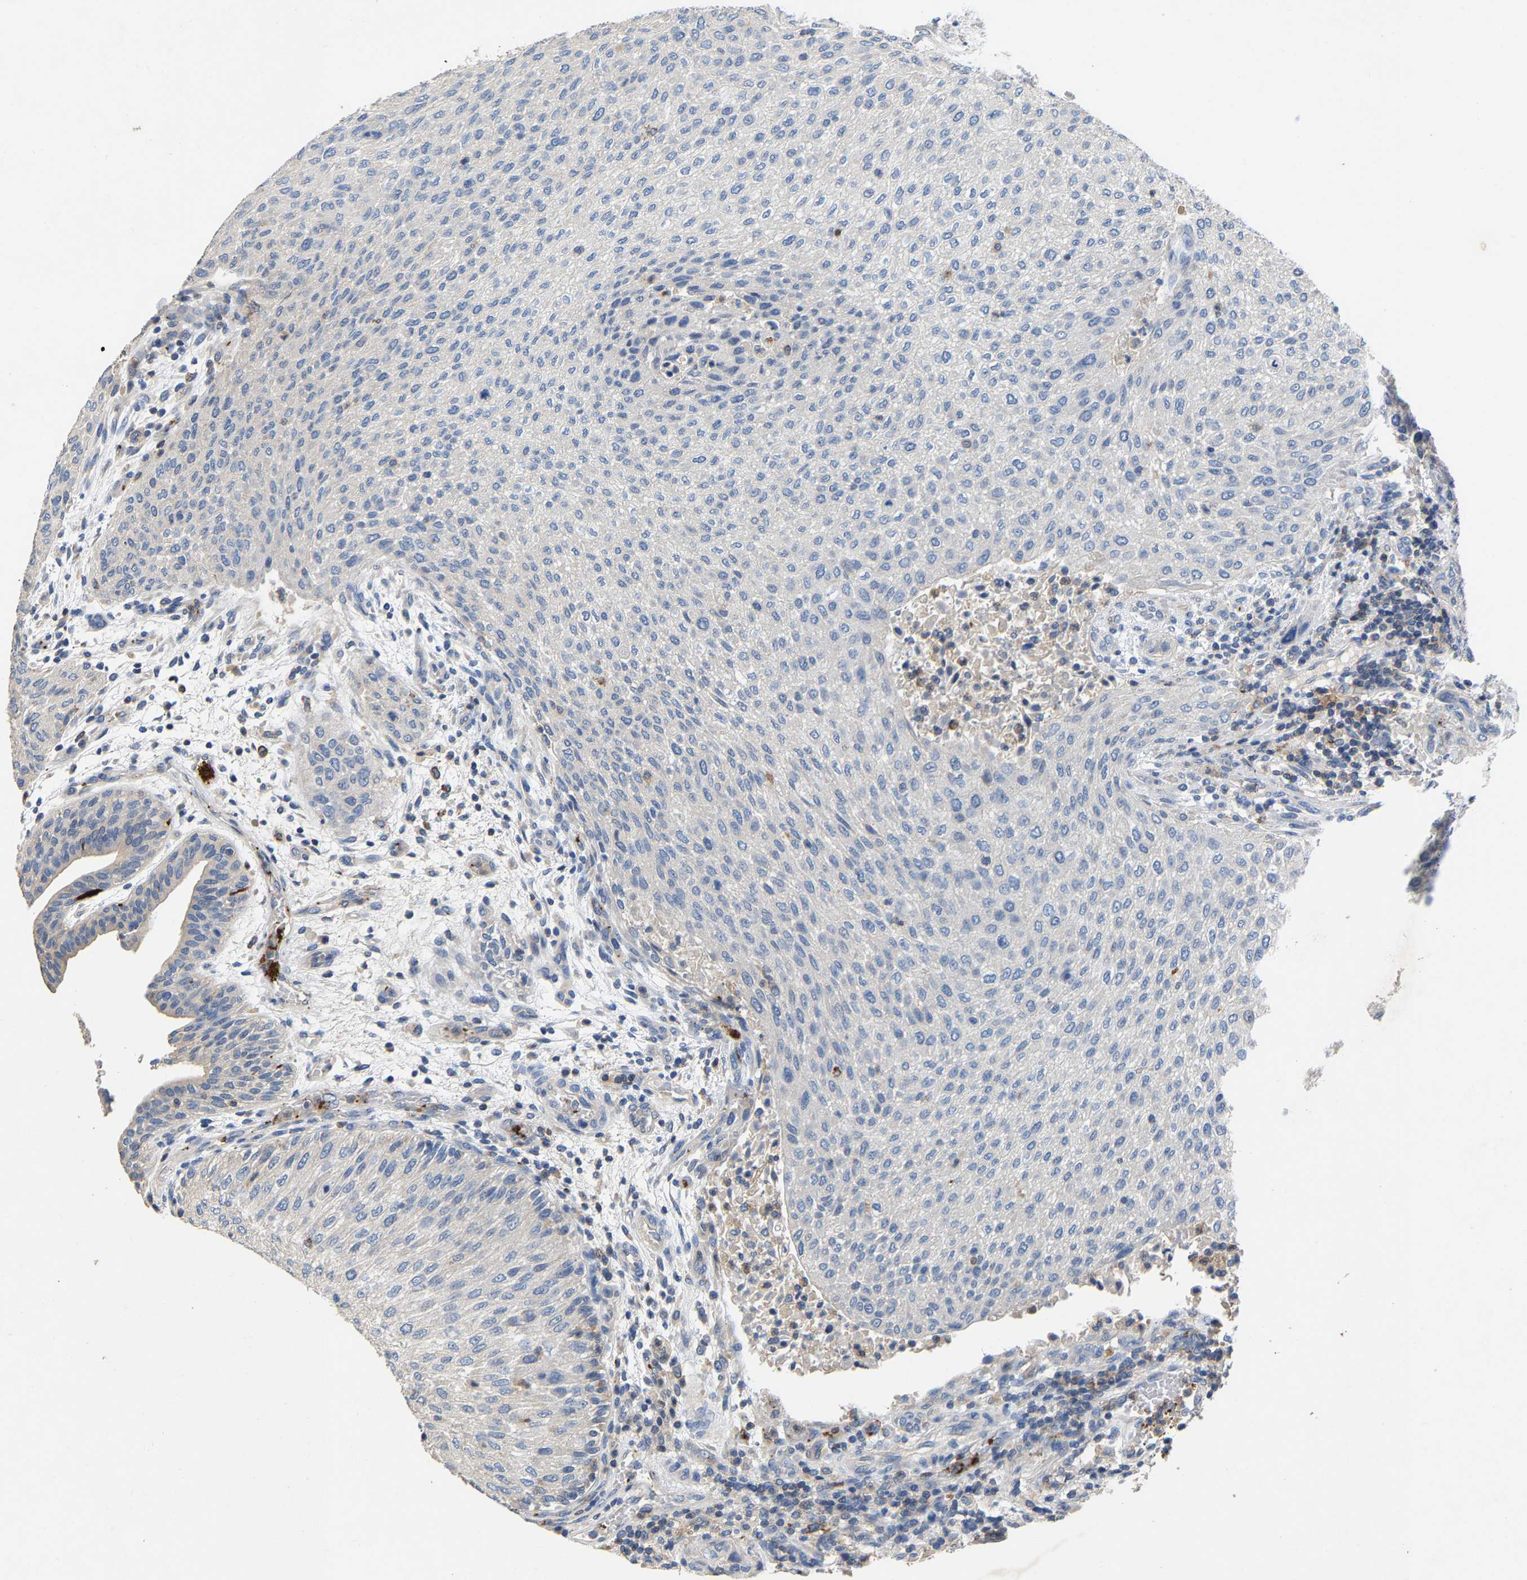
{"staining": {"intensity": "negative", "quantity": "none", "location": "none"}, "tissue": "urothelial cancer", "cell_type": "Tumor cells", "image_type": "cancer", "snomed": [{"axis": "morphology", "description": "Urothelial carcinoma, Low grade"}, {"axis": "morphology", "description": "Urothelial carcinoma, High grade"}, {"axis": "topography", "description": "Urinary bladder"}], "caption": "Tumor cells are negative for brown protein staining in urothelial carcinoma (high-grade).", "gene": "CCDC171", "patient": {"sex": "male", "age": 35}}